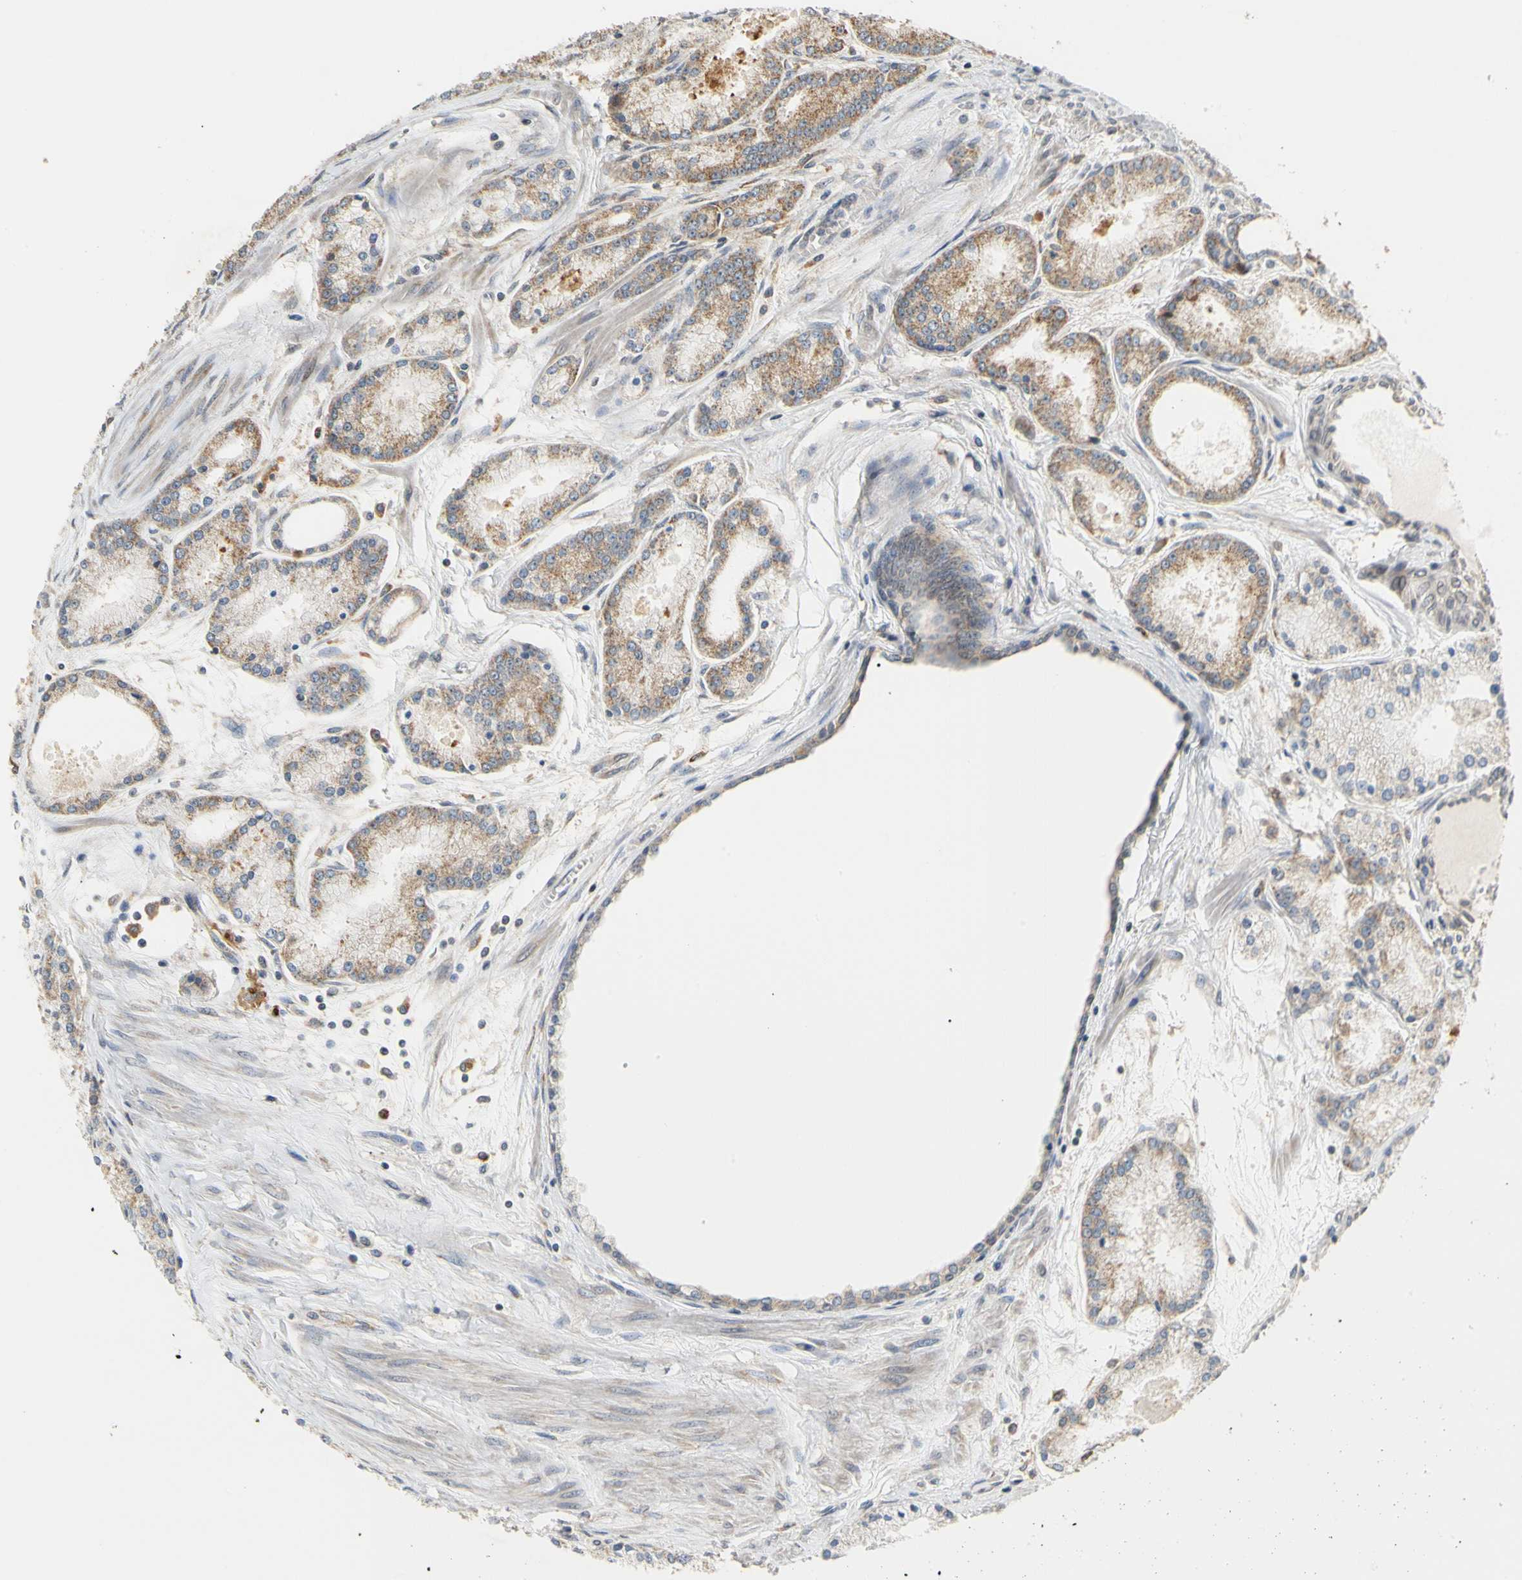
{"staining": {"intensity": "moderate", "quantity": ">75%", "location": "cytoplasmic/membranous"}, "tissue": "prostate cancer", "cell_type": "Tumor cells", "image_type": "cancer", "snomed": [{"axis": "morphology", "description": "Adenocarcinoma, High grade"}, {"axis": "topography", "description": "Prostate"}], "caption": "Protein expression by IHC shows moderate cytoplasmic/membranous expression in about >75% of tumor cells in prostate cancer.", "gene": "ANKHD1", "patient": {"sex": "male", "age": 61}}